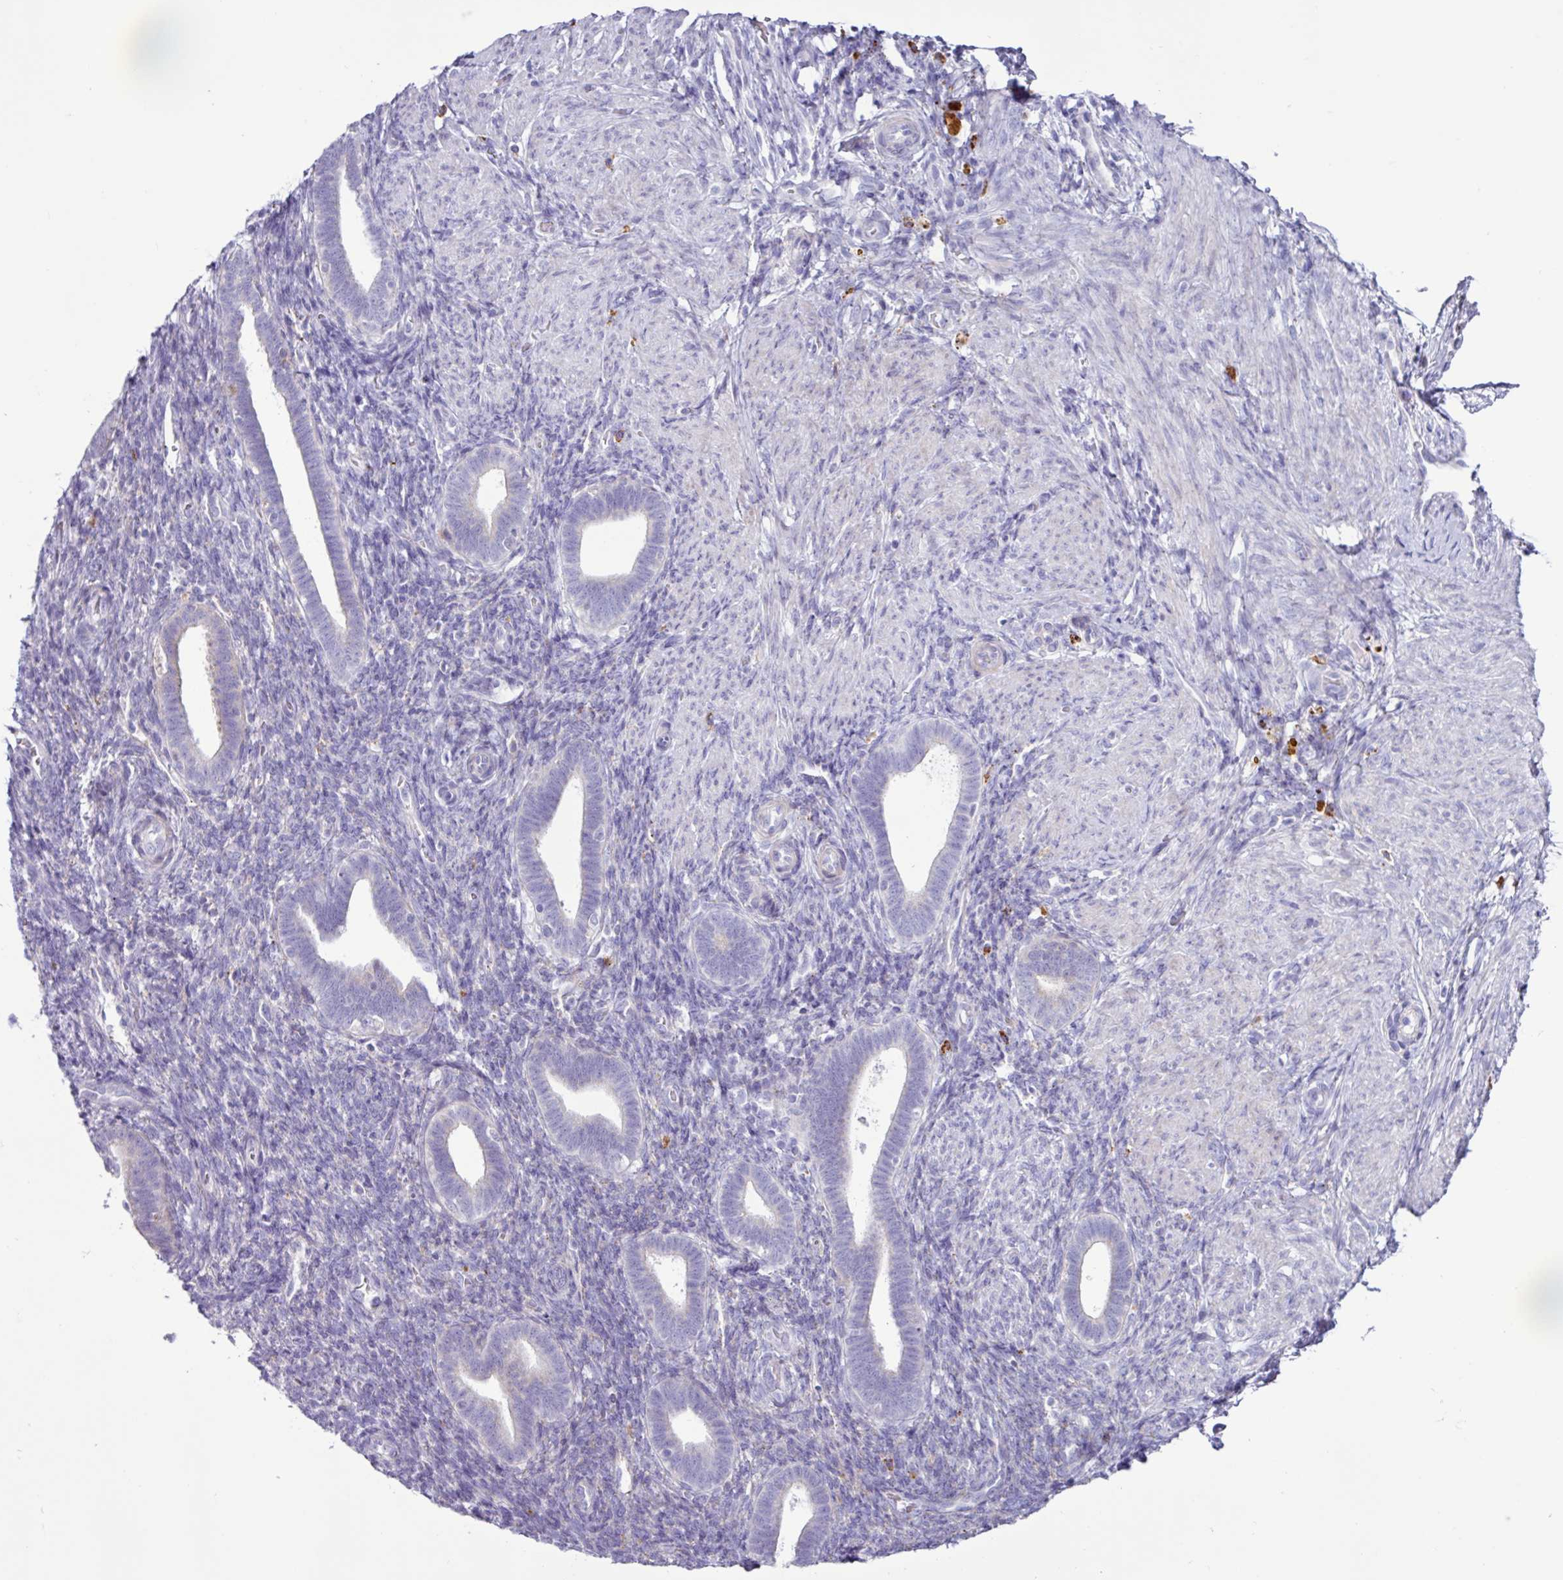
{"staining": {"intensity": "negative", "quantity": "none", "location": "none"}, "tissue": "endometrium", "cell_type": "Cells in endometrial stroma", "image_type": "normal", "snomed": [{"axis": "morphology", "description": "Normal tissue, NOS"}, {"axis": "topography", "description": "Endometrium"}], "caption": "Immunohistochemical staining of benign human endometrium displays no significant positivity in cells in endometrial stroma.", "gene": "AMIGO2", "patient": {"sex": "female", "age": 34}}